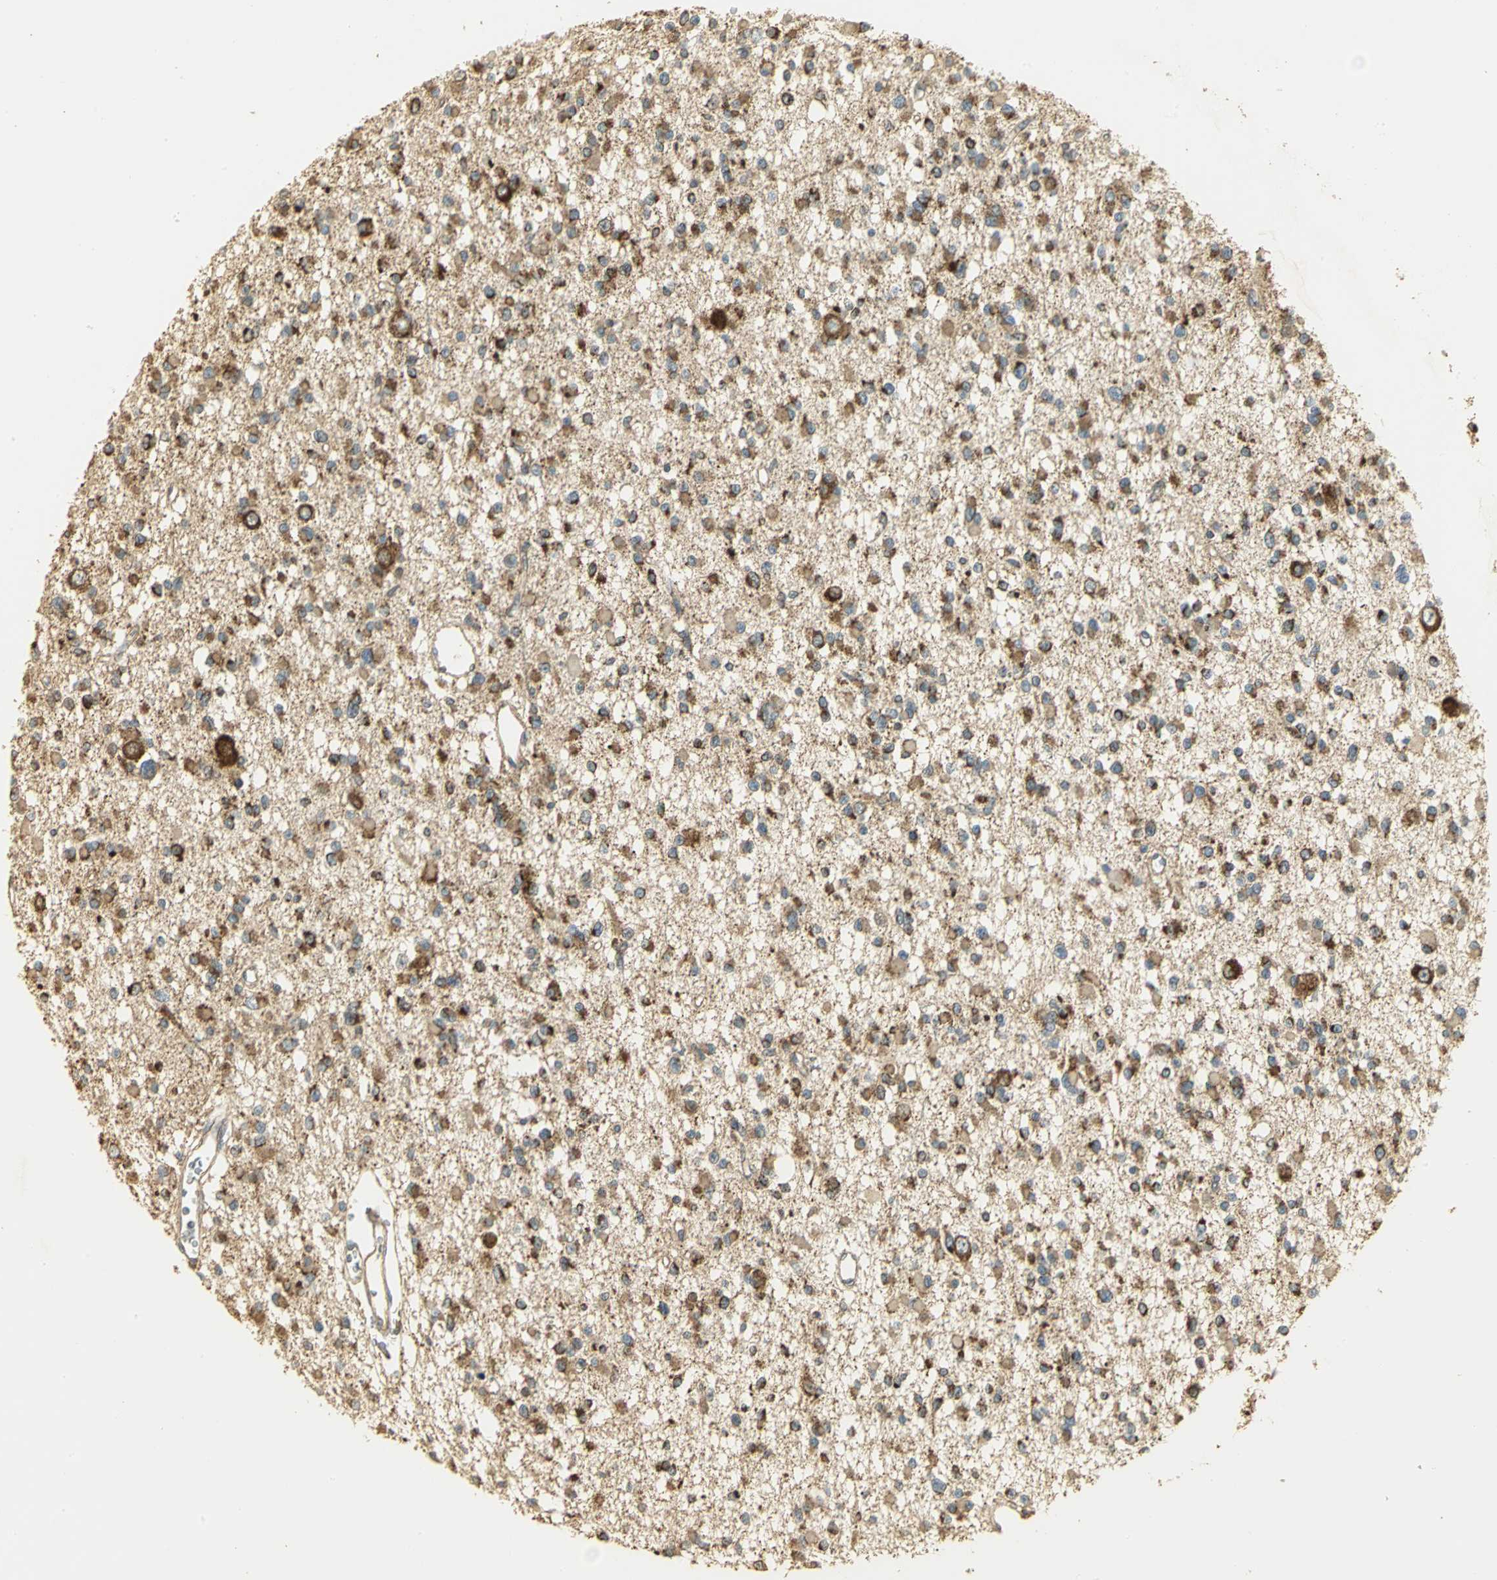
{"staining": {"intensity": "strong", "quantity": ">75%", "location": "cytoplasmic/membranous"}, "tissue": "glioma", "cell_type": "Tumor cells", "image_type": "cancer", "snomed": [{"axis": "morphology", "description": "Glioma, malignant, Low grade"}, {"axis": "topography", "description": "Brain"}], "caption": "An immunohistochemistry (IHC) micrograph of tumor tissue is shown. Protein staining in brown shows strong cytoplasmic/membranous positivity in malignant glioma (low-grade) within tumor cells. (IHC, brightfield microscopy, high magnification).", "gene": "RARS1", "patient": {"sex": "female", "age": 22}}